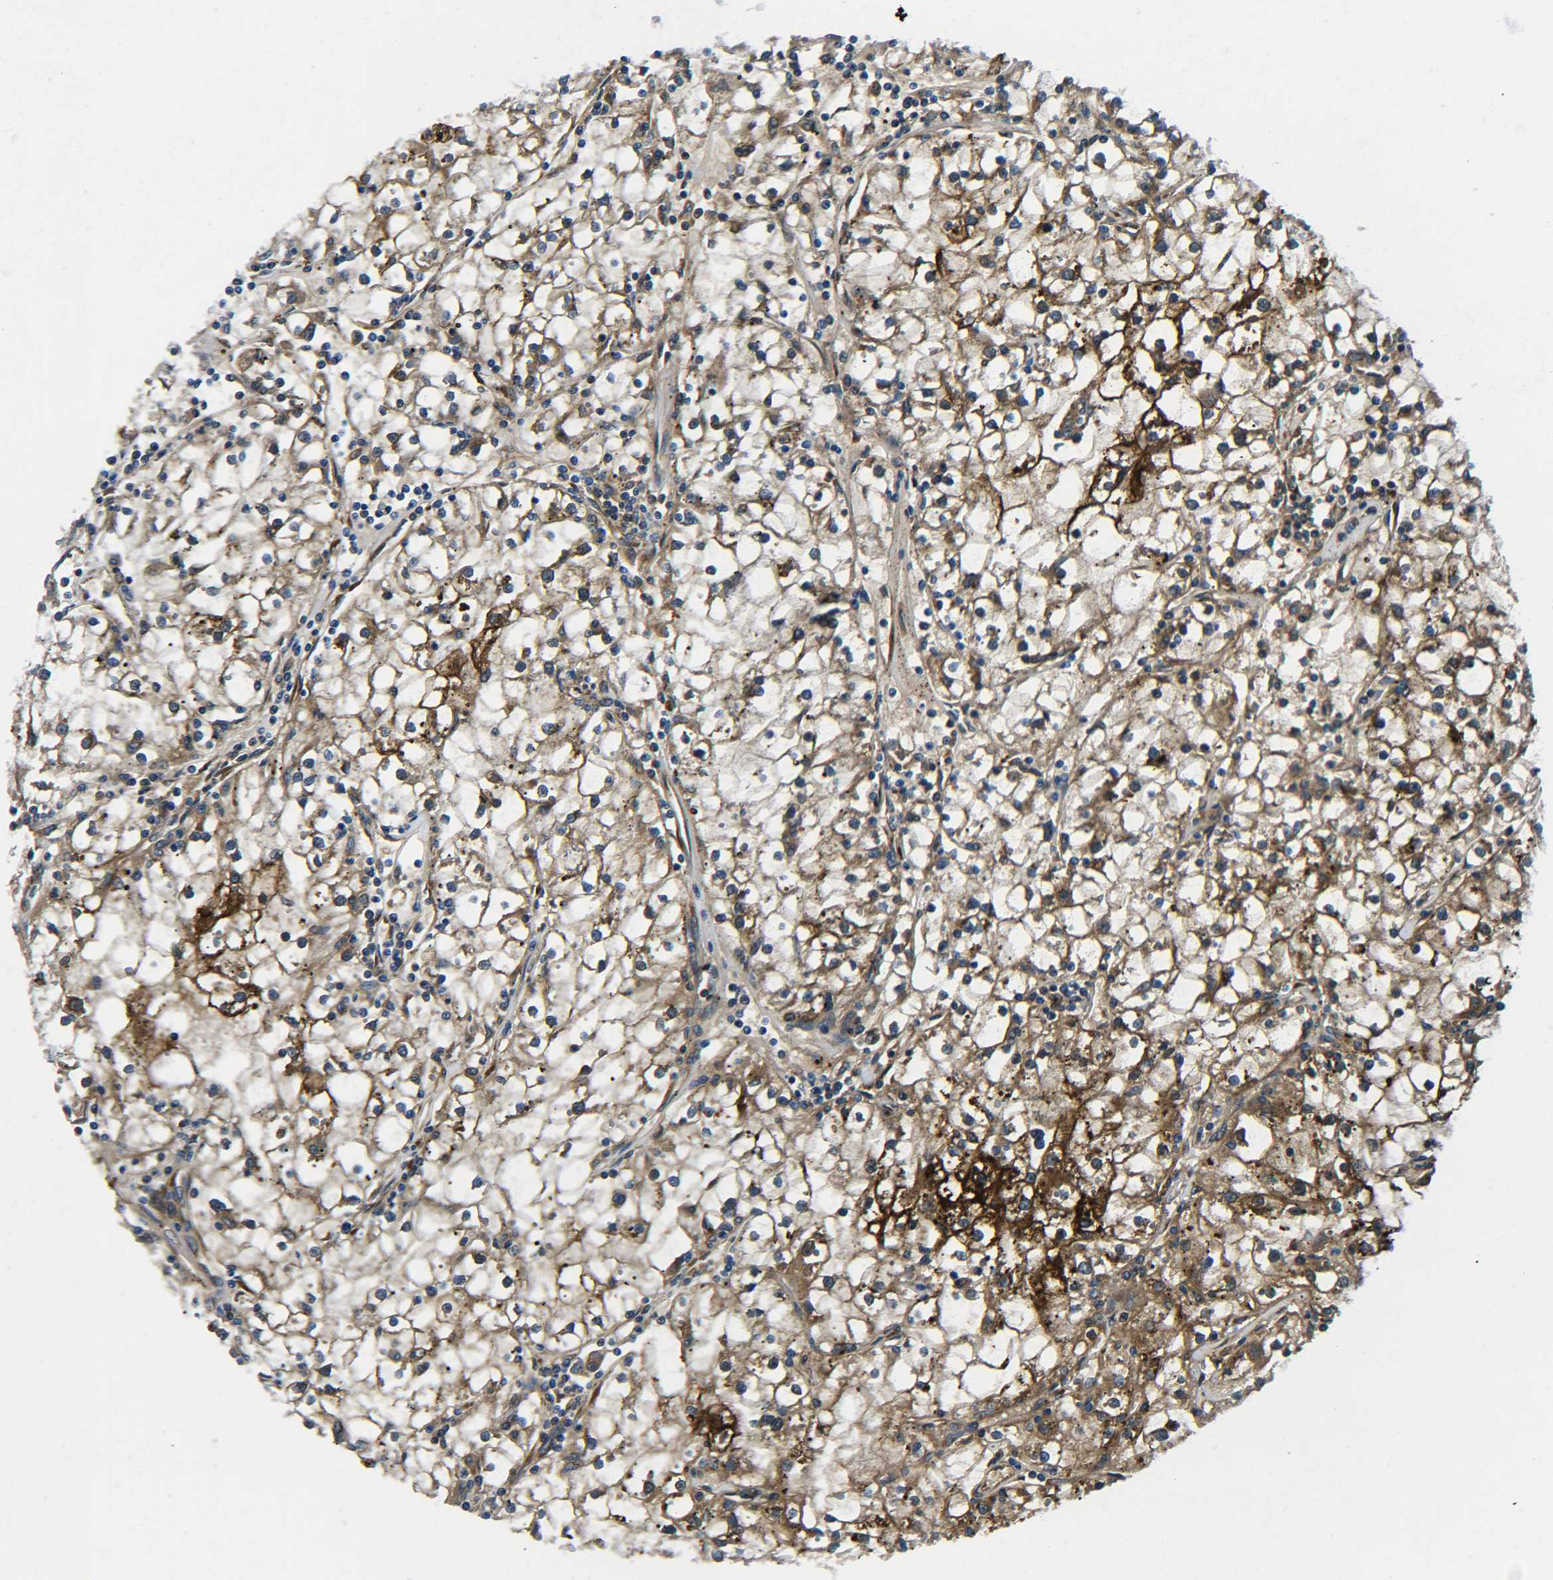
{"staining": {"intensity": "moderate", "quantity": ">75%", "location": "cytoplasmic/membranous"}, "tissue": "renal cancer", "cell_type": "Tumor cells", "image_type": "cancer", "snomed": [{"axis": "morphology", "description": "Adenocarcinoma, NOS"}, {"axis": "topography", "description": "Kidney"}], "caption": "Human renal adenocarcinoma stained with a protein marker displays moderate staining in tumor cells.", "gene": "PREB", "patient": {"sex": "male", "age": 56}}